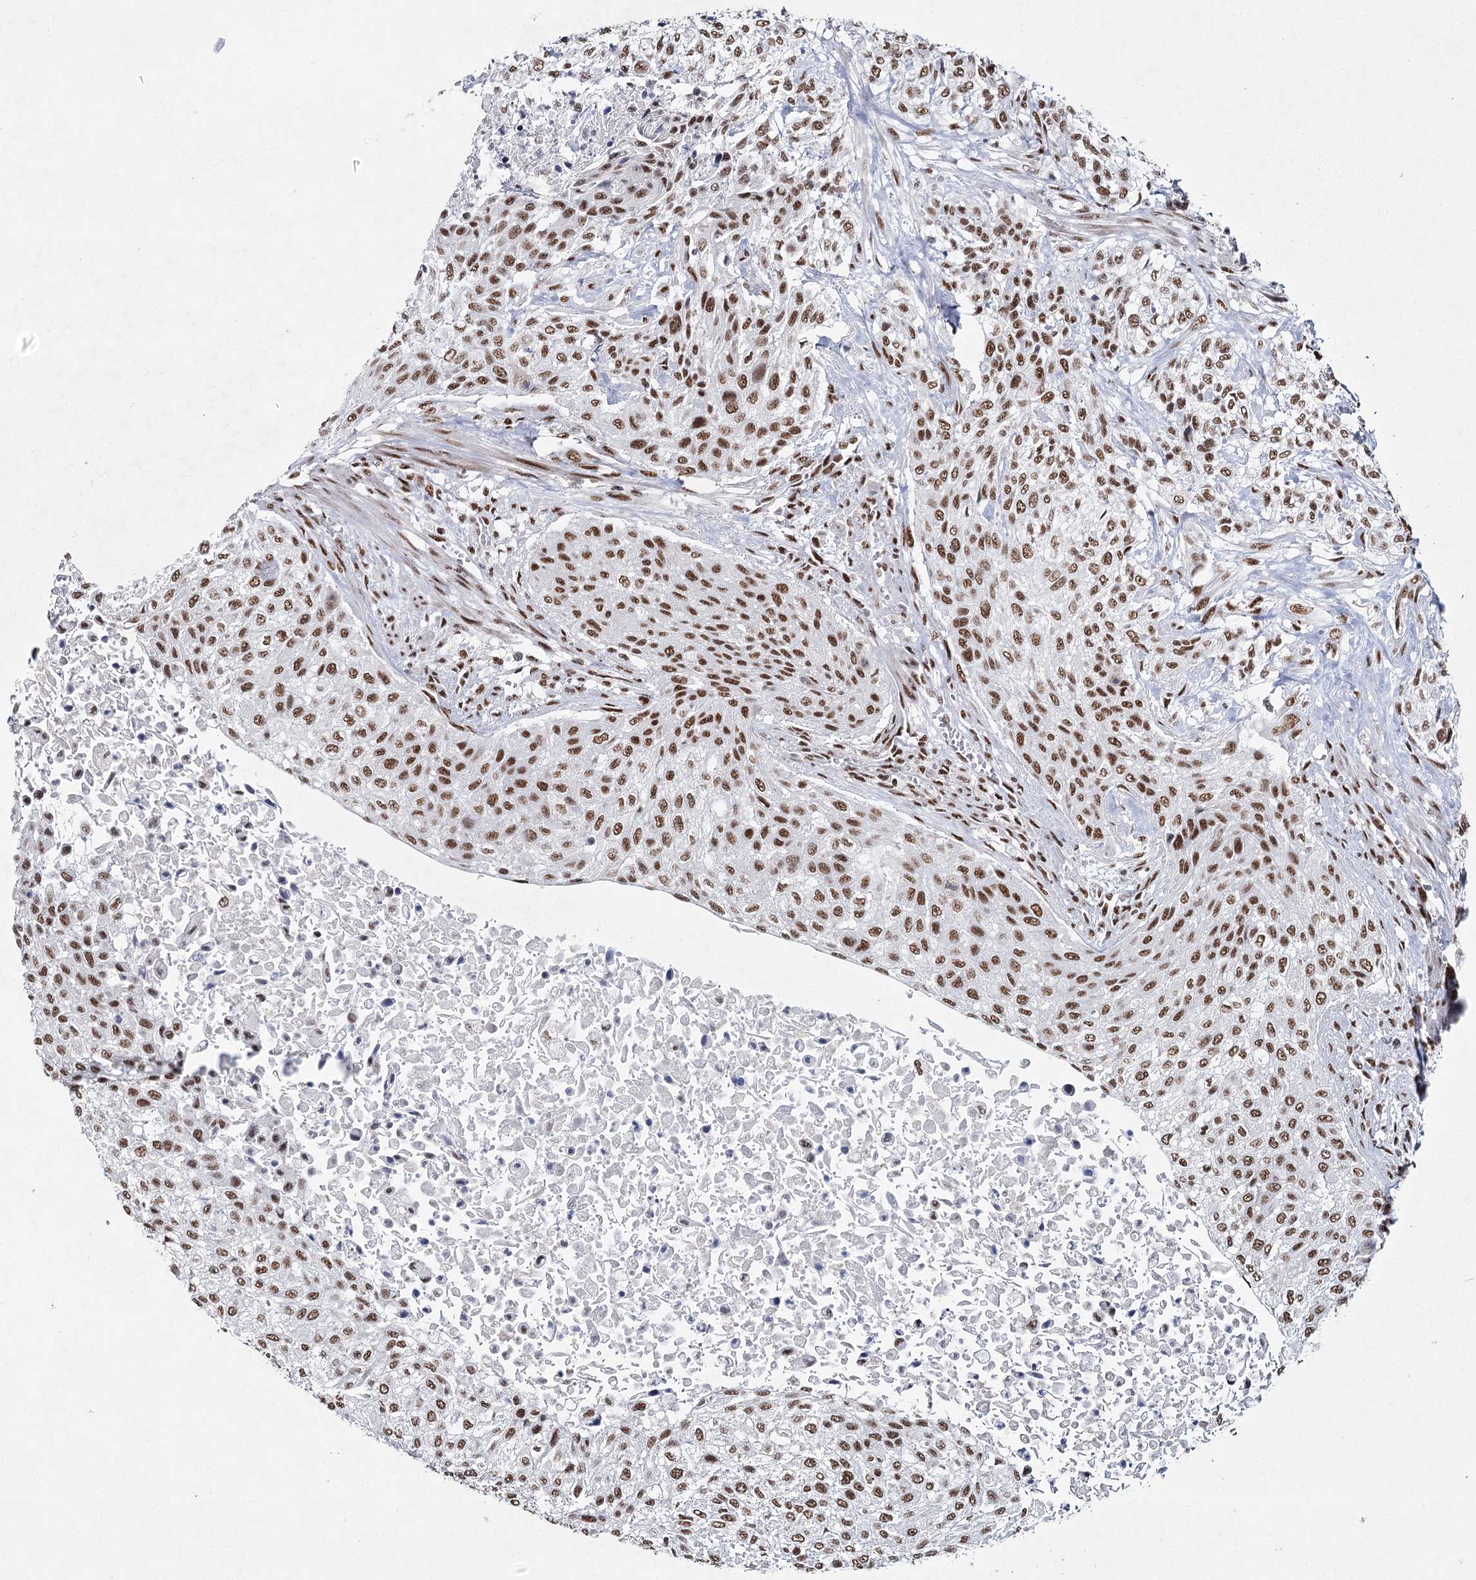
{"staining": {"intensity": "moderate", "quantity": ">75%", "location": "nuclear"}, "tissue": "urothelial cancer", "cell_type": "Tumor cells", "image_type": "cancer", "snomed": [{"axis": "morphology", "description": "Normal tissue, NOS"}, {"axis": "morphology", "description": "Urothelial carcinoma, NOS"}, {"axis": "topography", "description": "Urinary bladder"}, {"axis": "topography", "description": "Peripheral nerve tissue"}], "caption": "An IHC histopathology image of neoplastic tissue is shown. Protein staining in brown highlights moderate nuclear positivity in transitional cell carcinoma within tumor cells.", "gene": "SCAF8", "patient": {"sex": "male", "age": 35}}